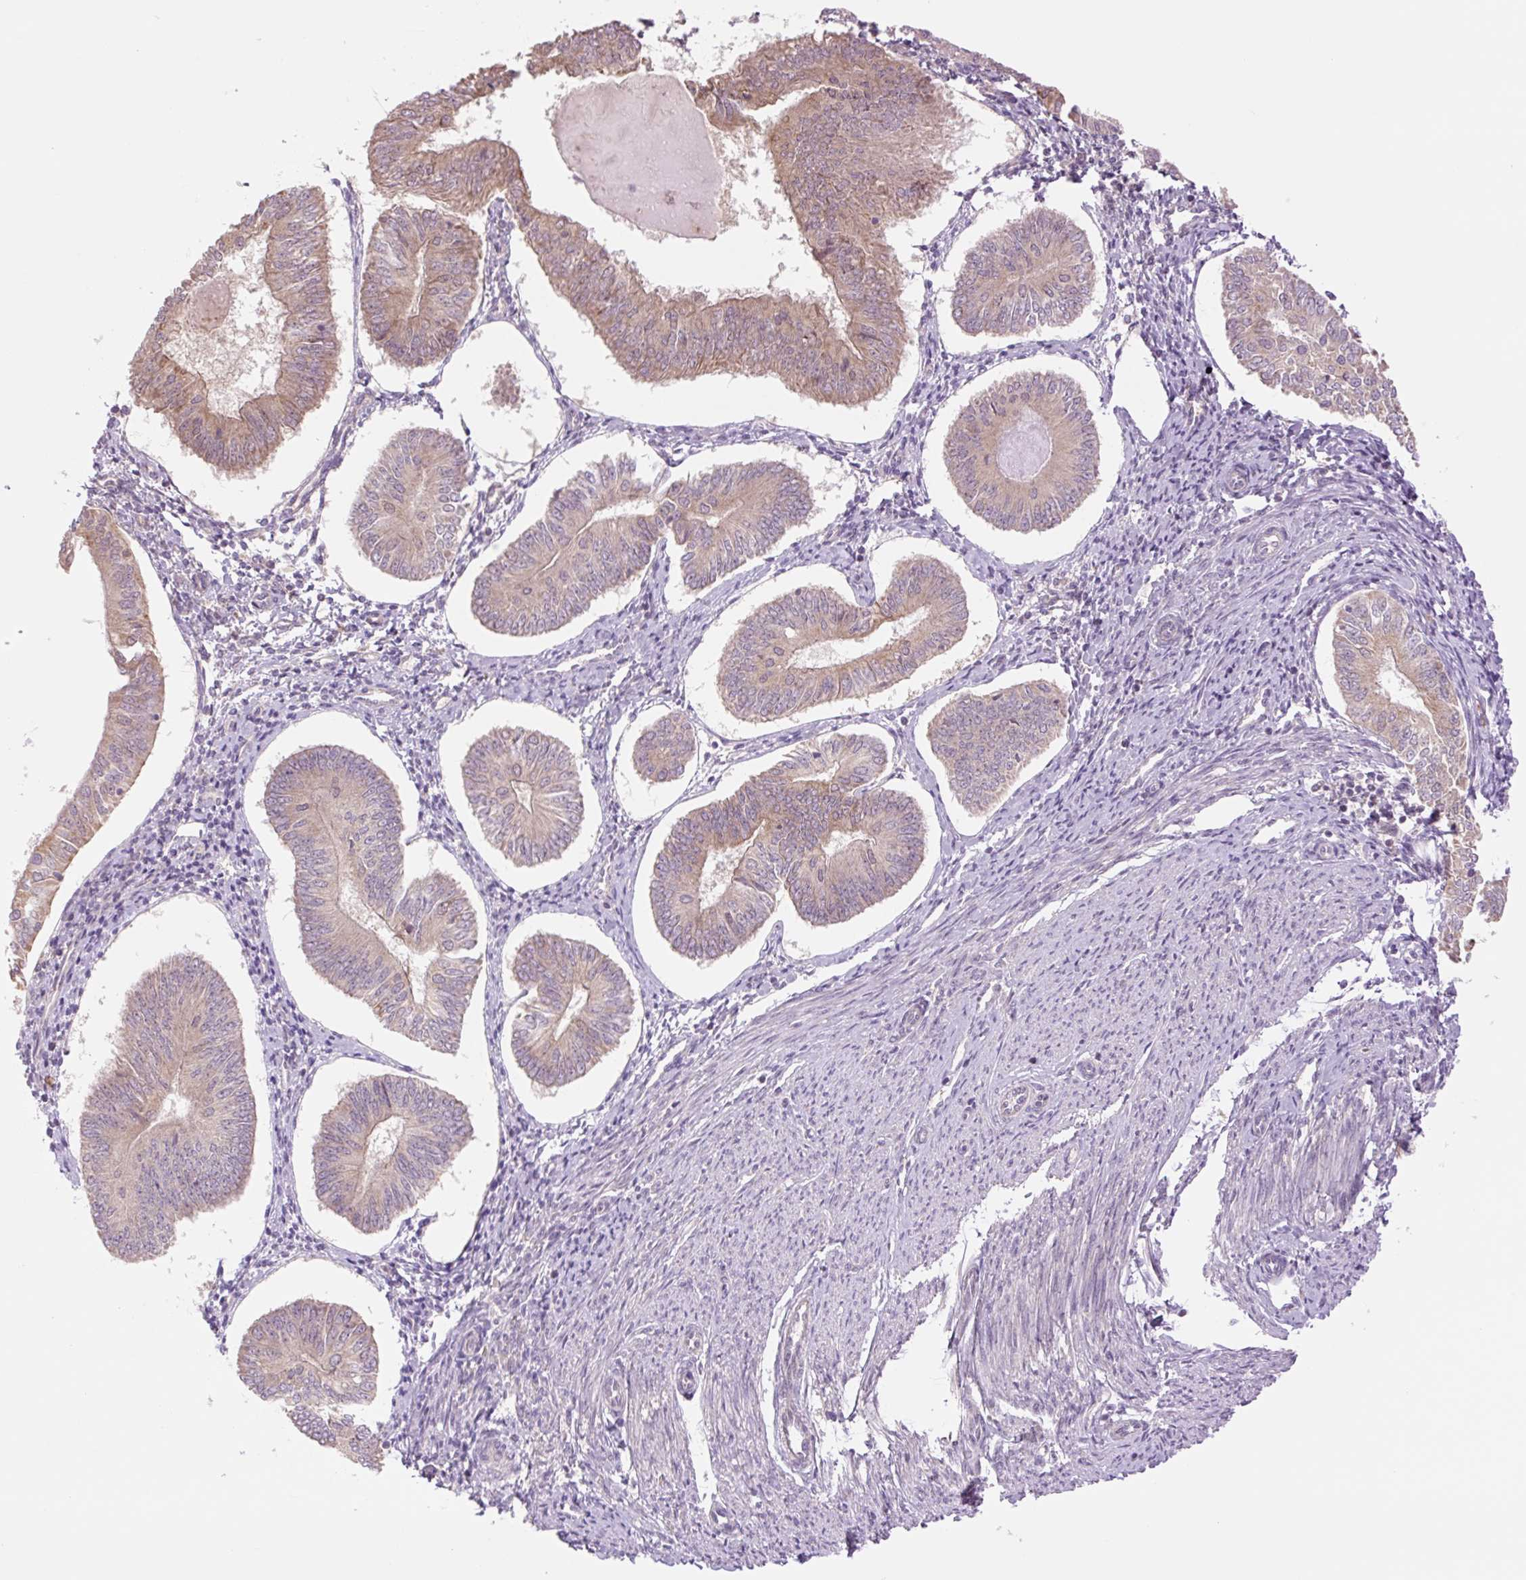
{"staining": {"intensity": "weak", "quantity": "25%-75%", "location": "cytoplasmic/membranous"}, "tissue": "endometrial cancer", "cell_type": "Tumor cells", "image_type": "cancer", "snomed": [{"axis": "morphology", "description": "Adenocarcinoma, NOS"}, {"axis": "topography", "description": "Endometrium"}], "caption": "Immunohistochemistry (DAB (3,3'-diaminobenzidine)) staining of endometrial adenocarcinoma reveals weak cytoplasmic/membranous protein positivity in about 25%-75% of tumor cells.", "gene": "YJU2B", "patient": {"sex": "female", "age": 58}}